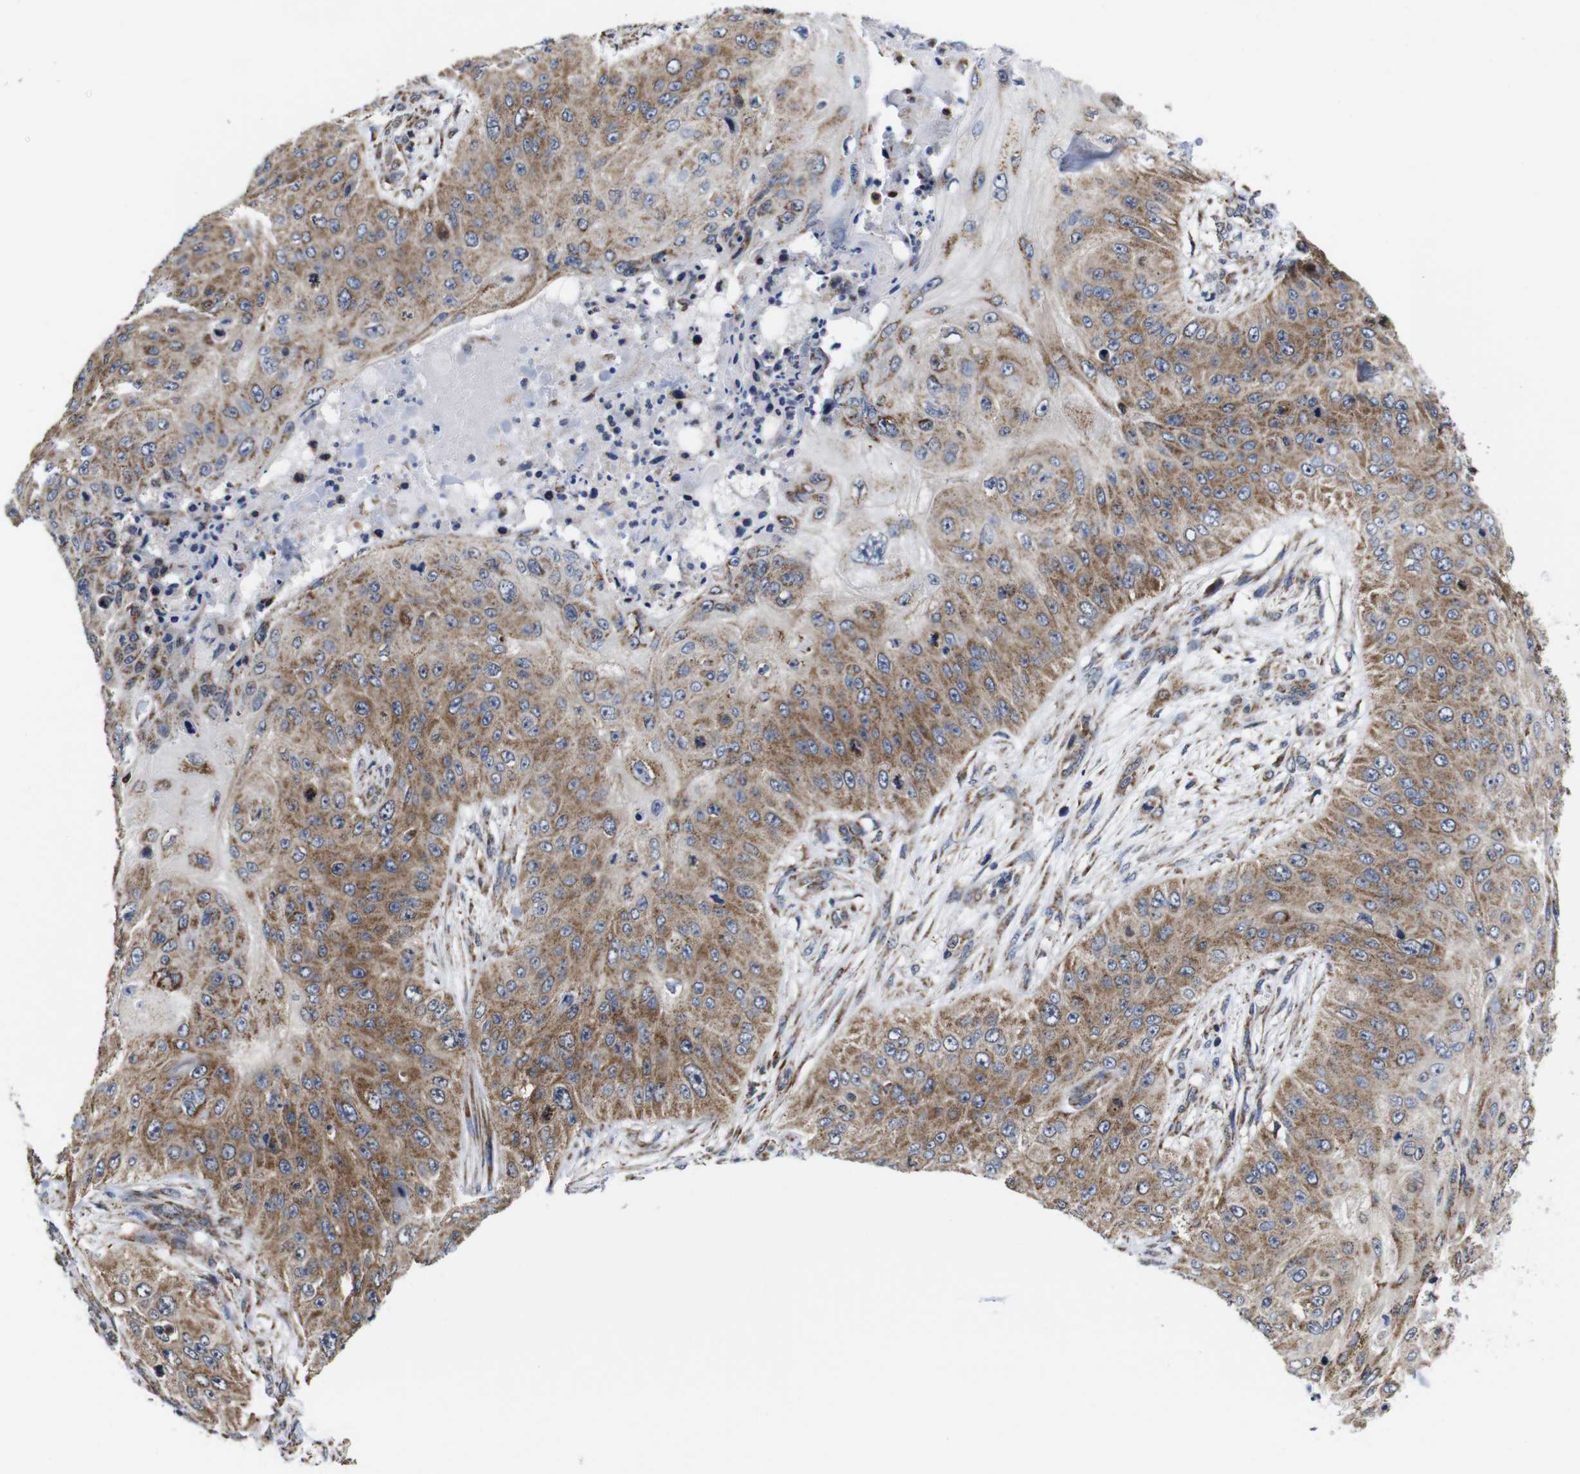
{"staining": {"intensity": "moderate", "quantity": ">75%", "location": "cytoplasmic/membranous"}, "tissue": "skin cancer", "cell_type": "Tumor cells", "image_type": "cancer", "snomed": [{"axis": "morphology", "description": "Squamous cell carcinoma, NOS"}, {"axis": "topography", "description": "Skin"}], "caption": "Protein expression by immunohistochemistry demonstrates moderate cytoplasmic/membranous positivity in approximately >75% of tumor cells in skin squamous cell carcinoma.", "gene": "C17orf80", "patient": {"sex": "female", "age": 80}}